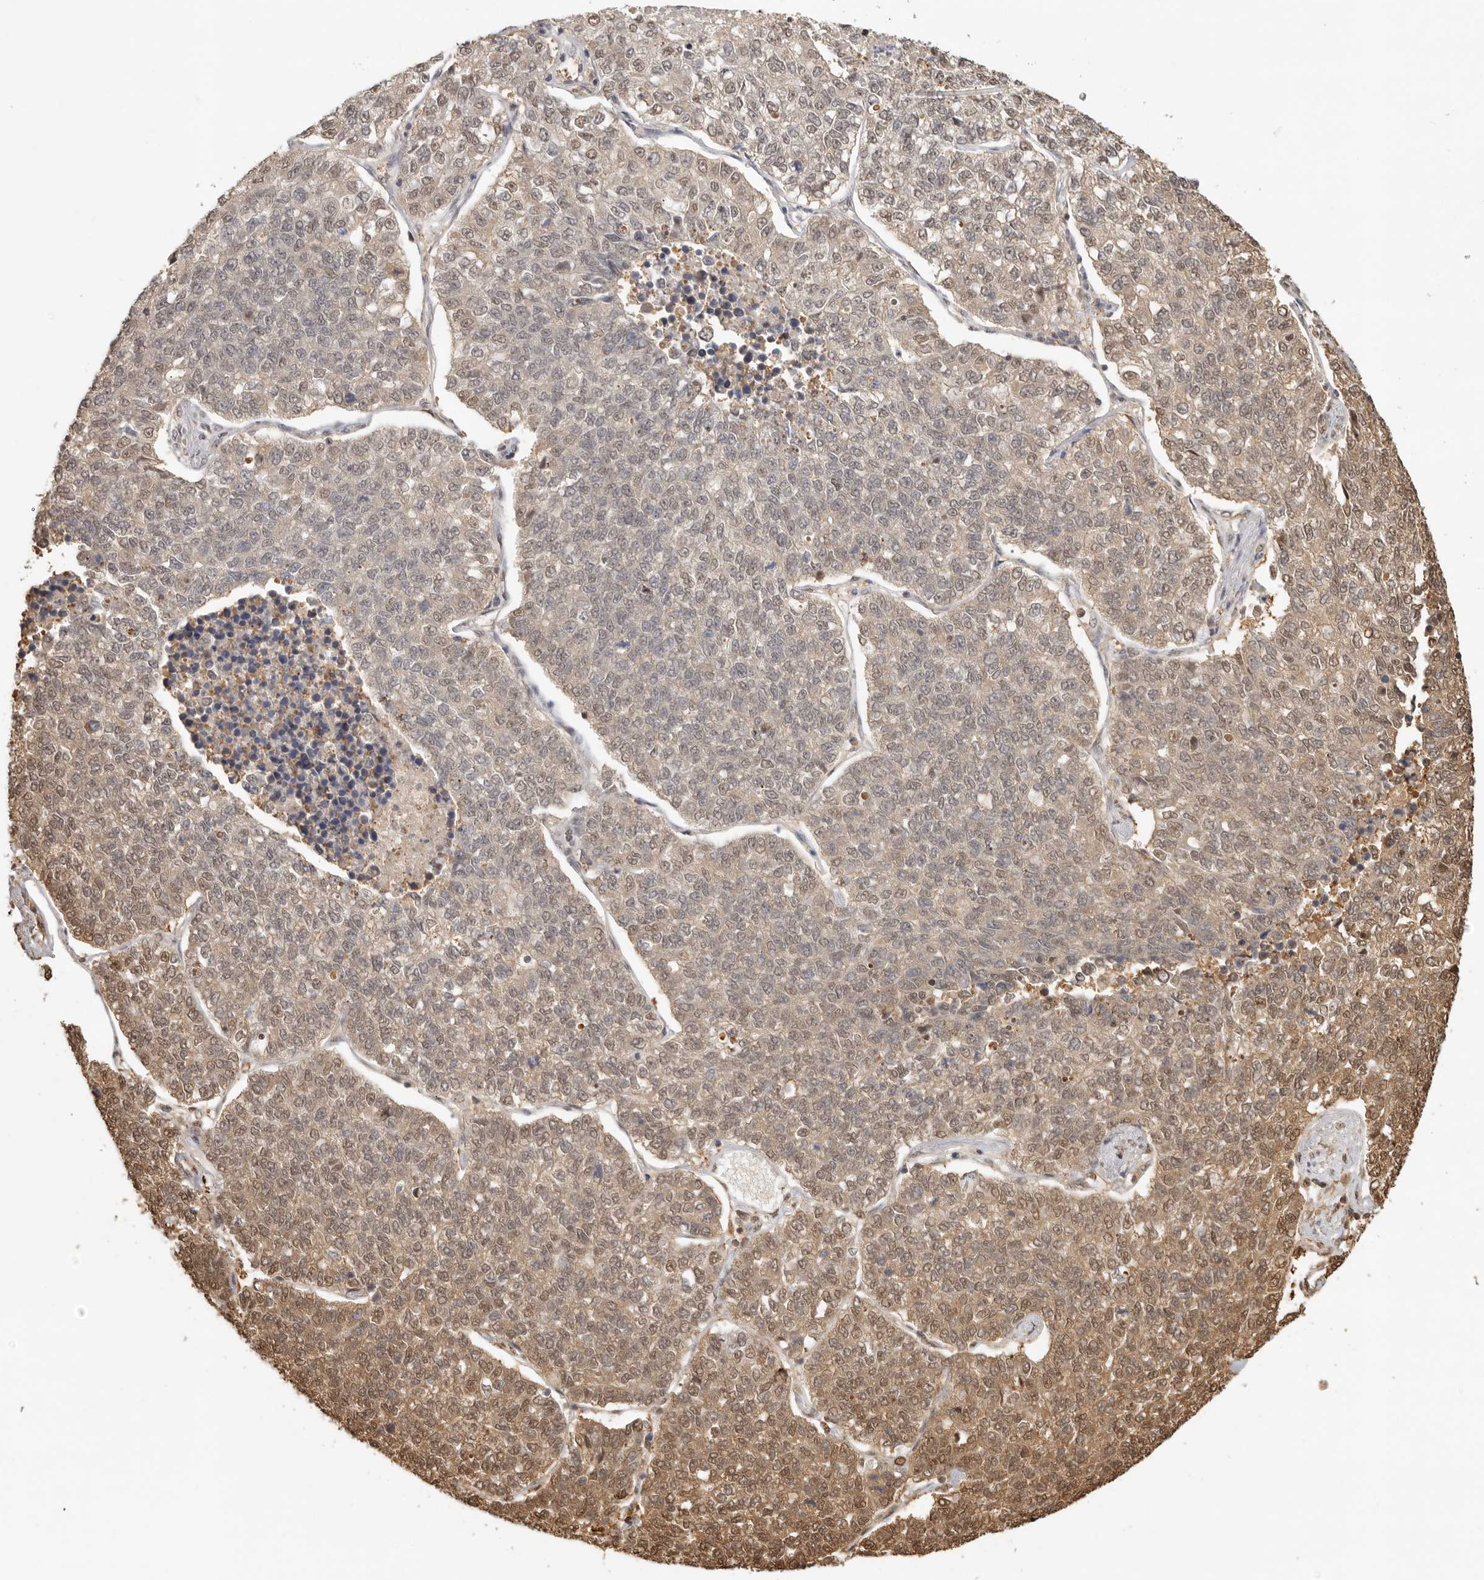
{"staining": {"intensity": "moderate", "quantity": "25%-75%", "location": "nuclear"}, "tissue": "lung cancer", "cell_type": "Tumor cells", "image_type": "cancer", "snomed": [{"axis": "morphology", "description": "Adenocarcinoma, NOS"}, {"axis": "topography", "description": "Lung"}], "caption": "Moderate nuclear positivity for a protein is appreciated in about 25%-75% of tumor cells of lung cancer (adenocarcinoma) using immunohistochemistry (IHC).", "gene": "PSMA5", "patient": {"sex": "male", "age": 49}}